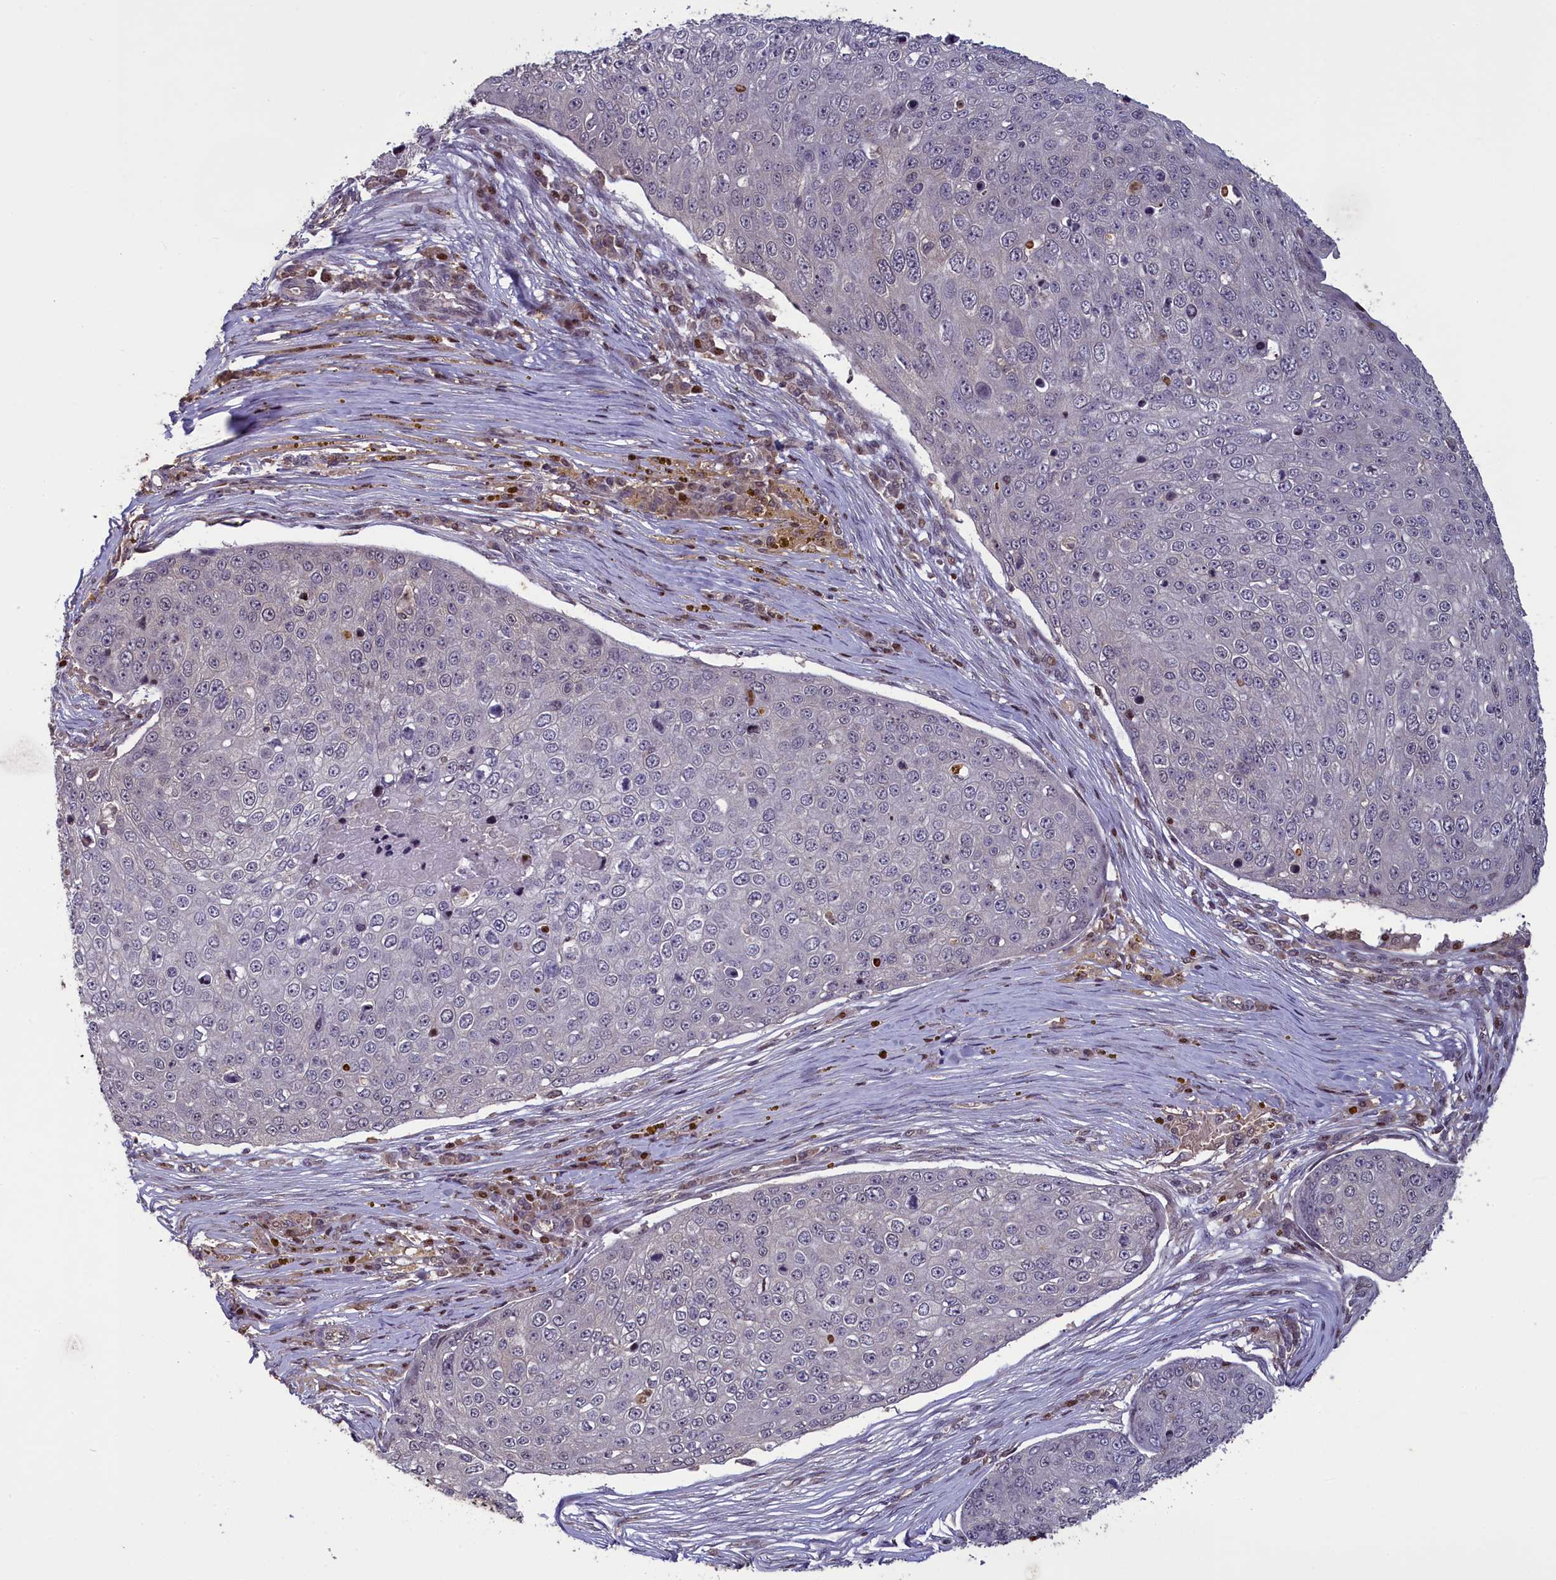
{"staining": {"intensity": "negative", "quantity": "none", "location": "none"}, "tissue": "skin cancer", "cell_type": "Tumor cells", "image_type": "cancer", "snomed": [{"axis": "morphology", "description": "Squamous cell carcinoma, NOS"}, {"axis": "topography", "description": "Skin"}], "caption": "High magnification brightfield microscopy of skin cancer stained with DAB (3,3'-diaminobenzidine) (brown) and counterstained with hematoxylin (blue): tumor cells show no significant positivity.", "gene": "NUBP1", "patient": {"sex": "male", "age": 71}}